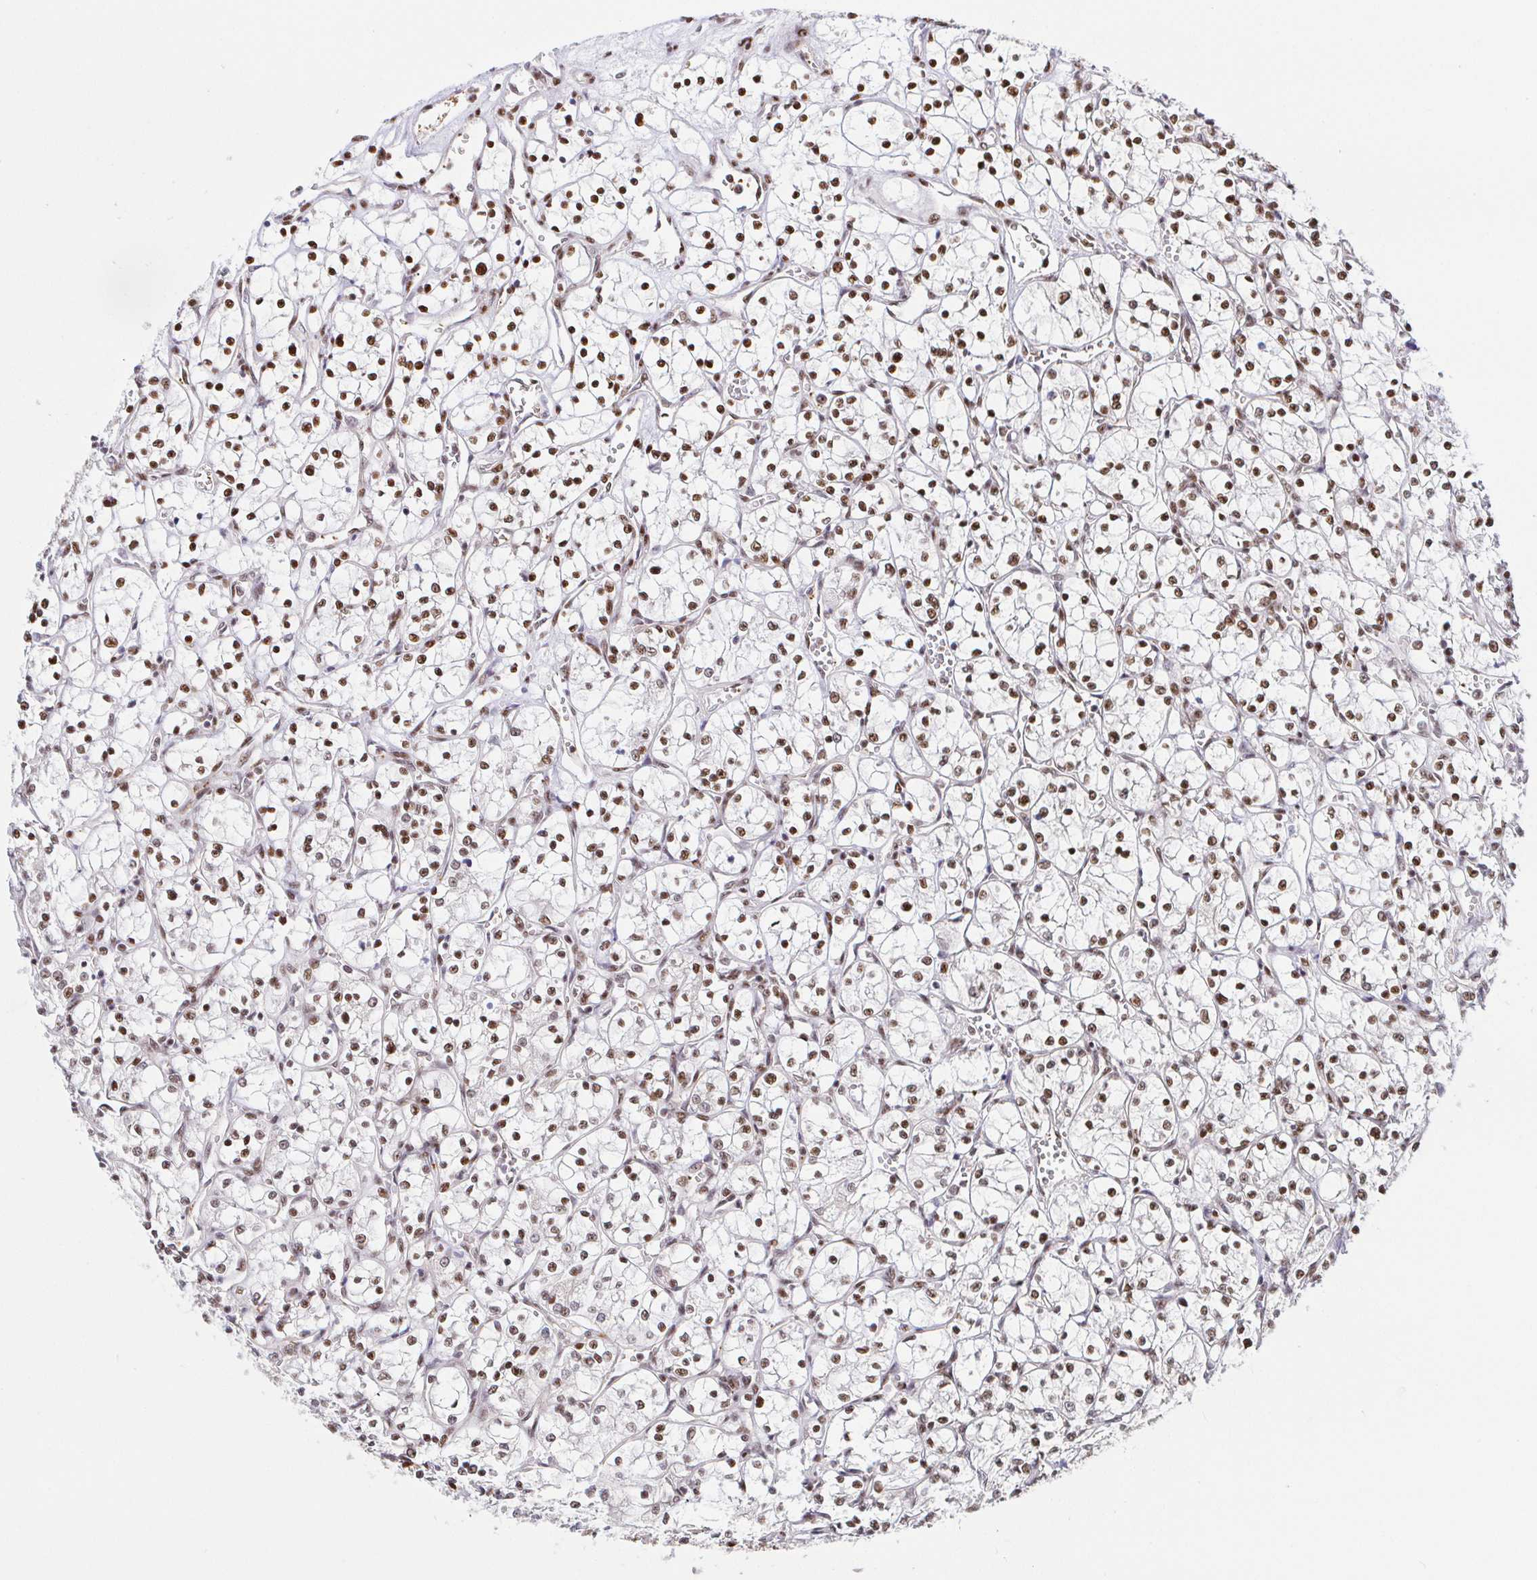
{"staining": {"intensity": "moderate", "quantity": ">75%", "location": "nuclear"}, "tissue": "renal cancer", "cell_type": "Tumor cells", "image_type": "cancer", "snomed": [{"axis": "morphology", "description": "Adenocarcinoma, NOS"}, {"axis": "topography", "description": "Kidney"}], "caption": "This image displays immunohistochemistry staining of renal adenocarcinoma, with medium moderate nuclear positivity in approximately >75% of tumor cells.", "gene": "SP3", "patient": {"sex": "female", "age": 69}}